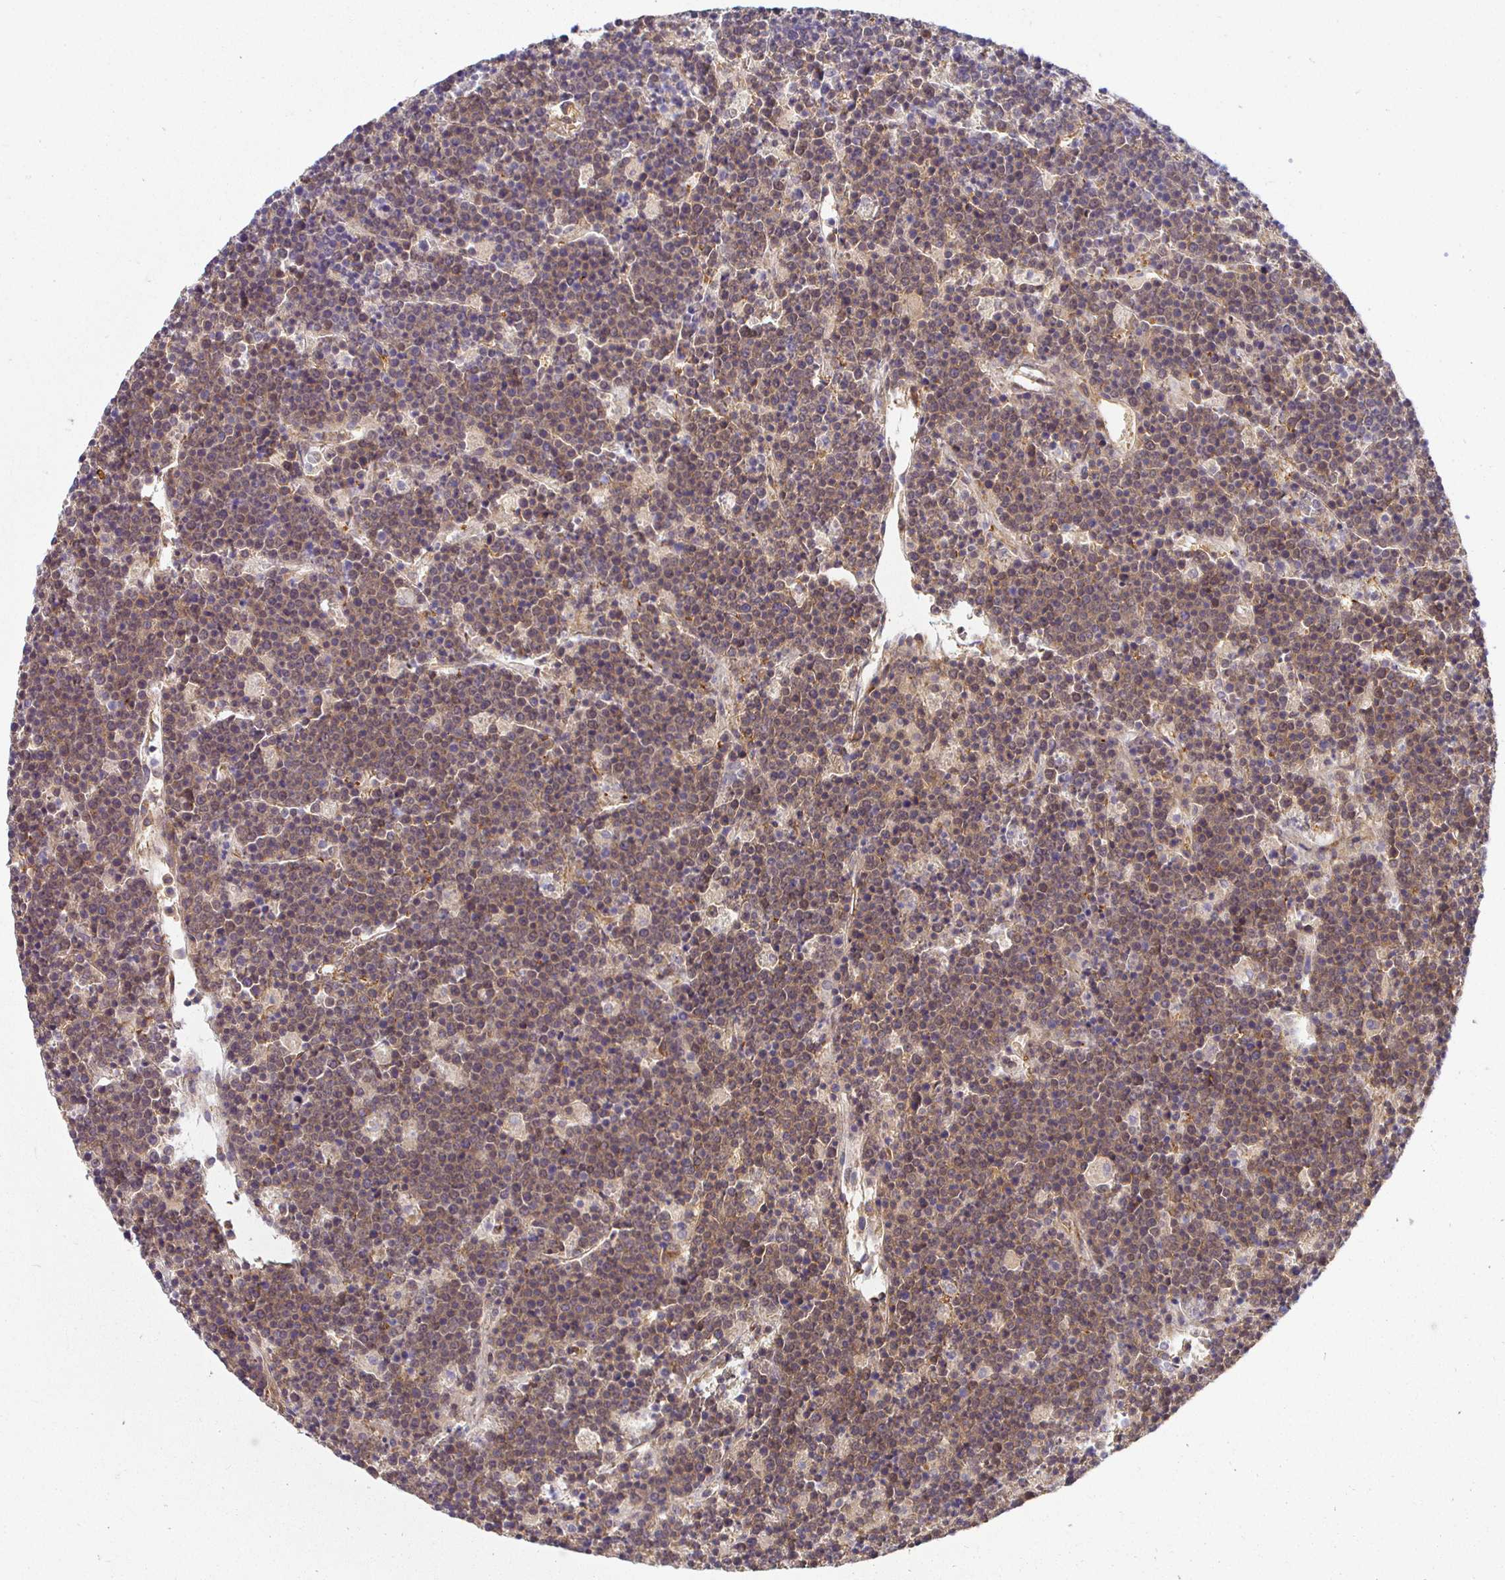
{"staining": {"intensity": "weak", "quantity": "25%-75%", "location": "cytoplasmic/membranous"}, "tissue": "lymphoma", "cell_type": "Tumor cells", "image_type": "cancer", "snomed": [{"axis": "morphology", "description": "Malignant lymphoma, non-Hodgkin's type, High grade"}, {"axis": "topography", "description": "Ovary"}], "caption": "Protein staining reveals weak cytoplasmic/membranous positivity in approximately 25%-75% of tumor cells in high-grade malignant lymphoma, non-Hodgkin's type.", "gene": "IRAK1", "patient": {"sex": "female", "age": 56}}